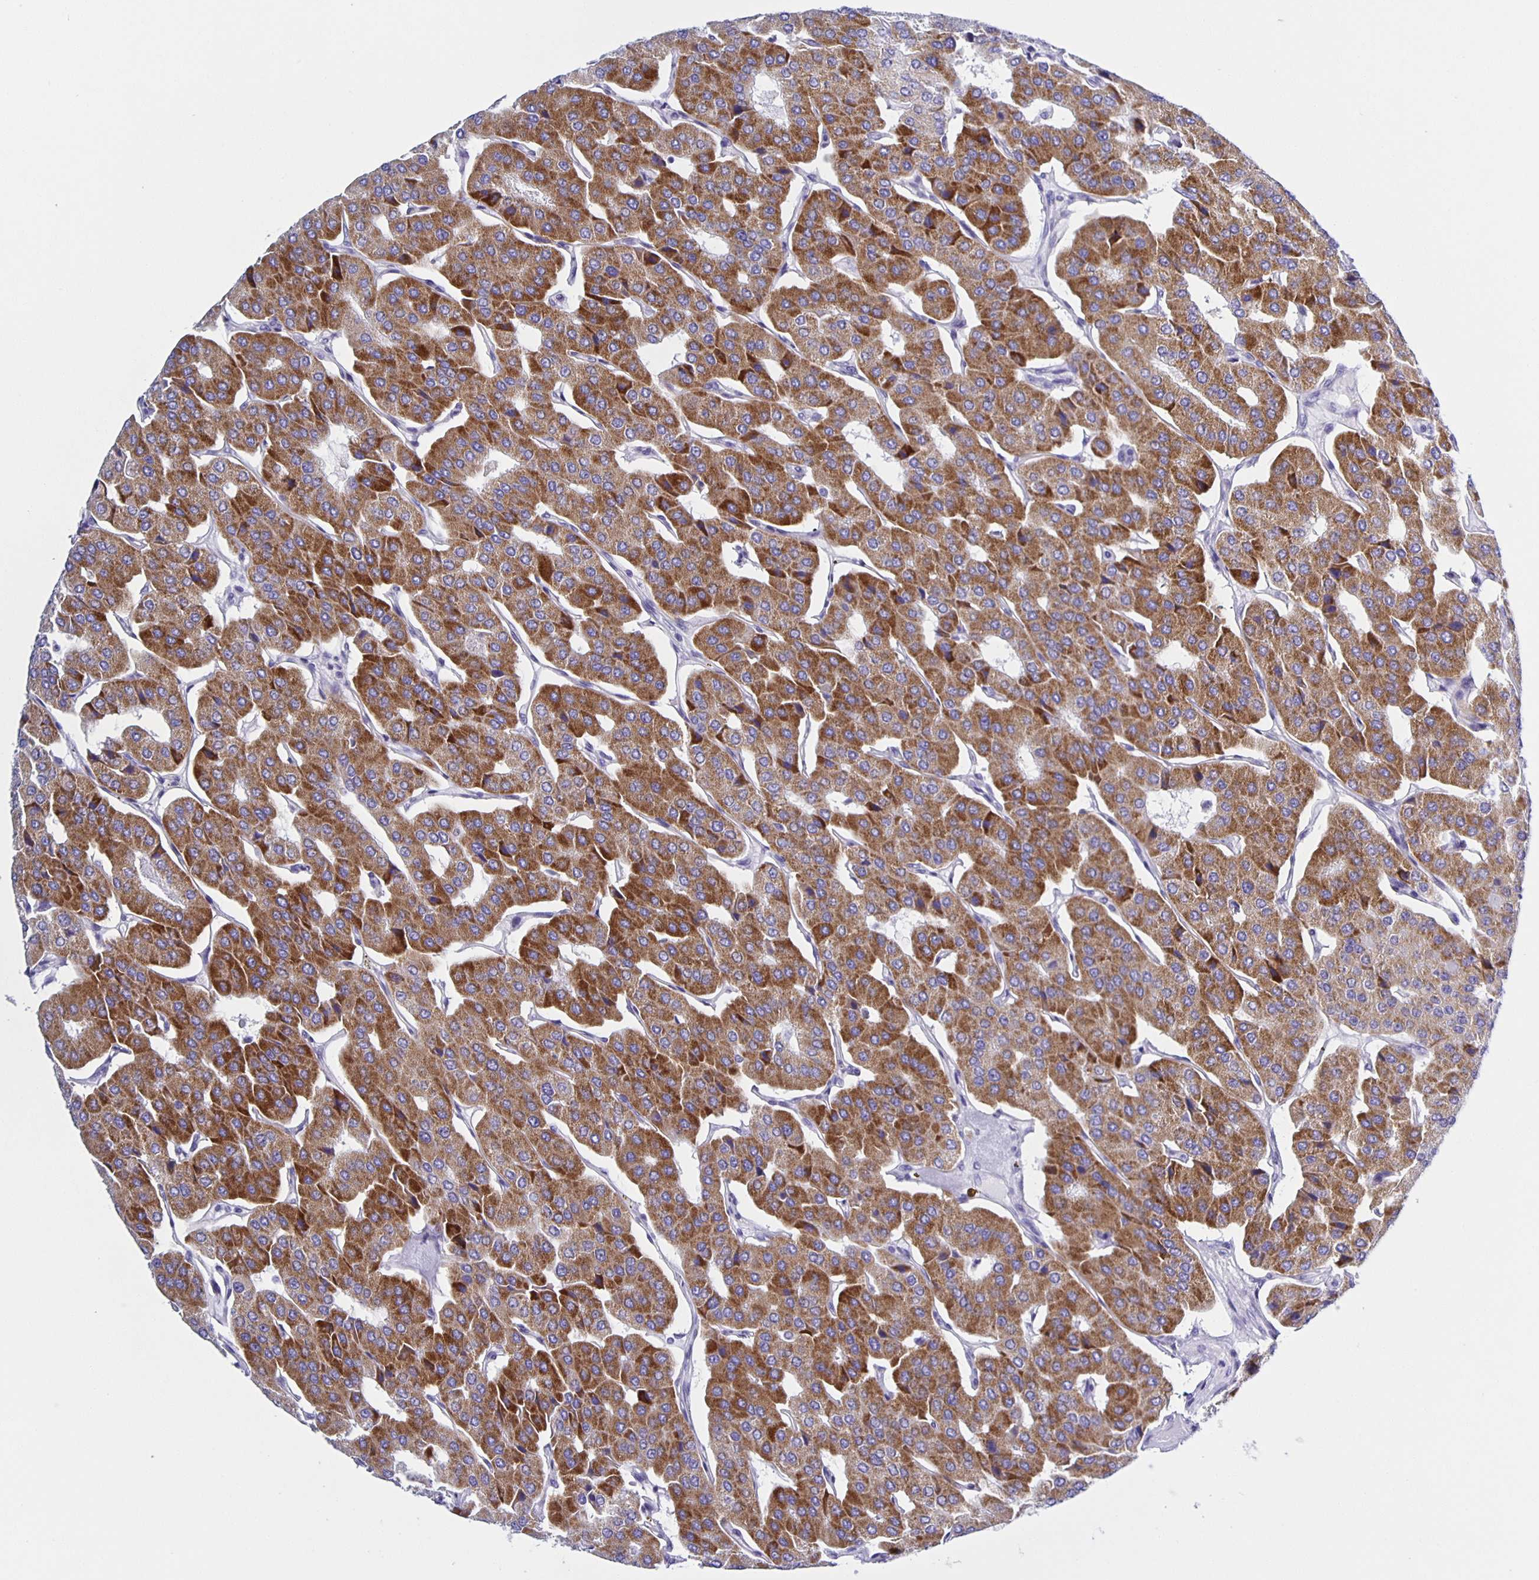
{"staining": {"intensity": "strong", "quantity": ">75%", "location": "cytoplasmic/membranous"}, "tissue": "parathyroid gland", "cell_type": "Glandular cells", "image_type": "normal", "snomed": [{"axis": "morphology", "description": "Normal tissue, NOS"}, {"axis": "morphology", "description": "Adenoma, NOS"}, {"axis": "topography", "description": "Parathyroid gland"}], "caption": "Parathyroid gland stained with DAB immunohistochemistry (IHC) shows high levels of strong cytoplasmic/membranous positivity in about >75% of glandular cells.", "gene": "AQP6", "patient": {"sex": "female", "age": 86}}